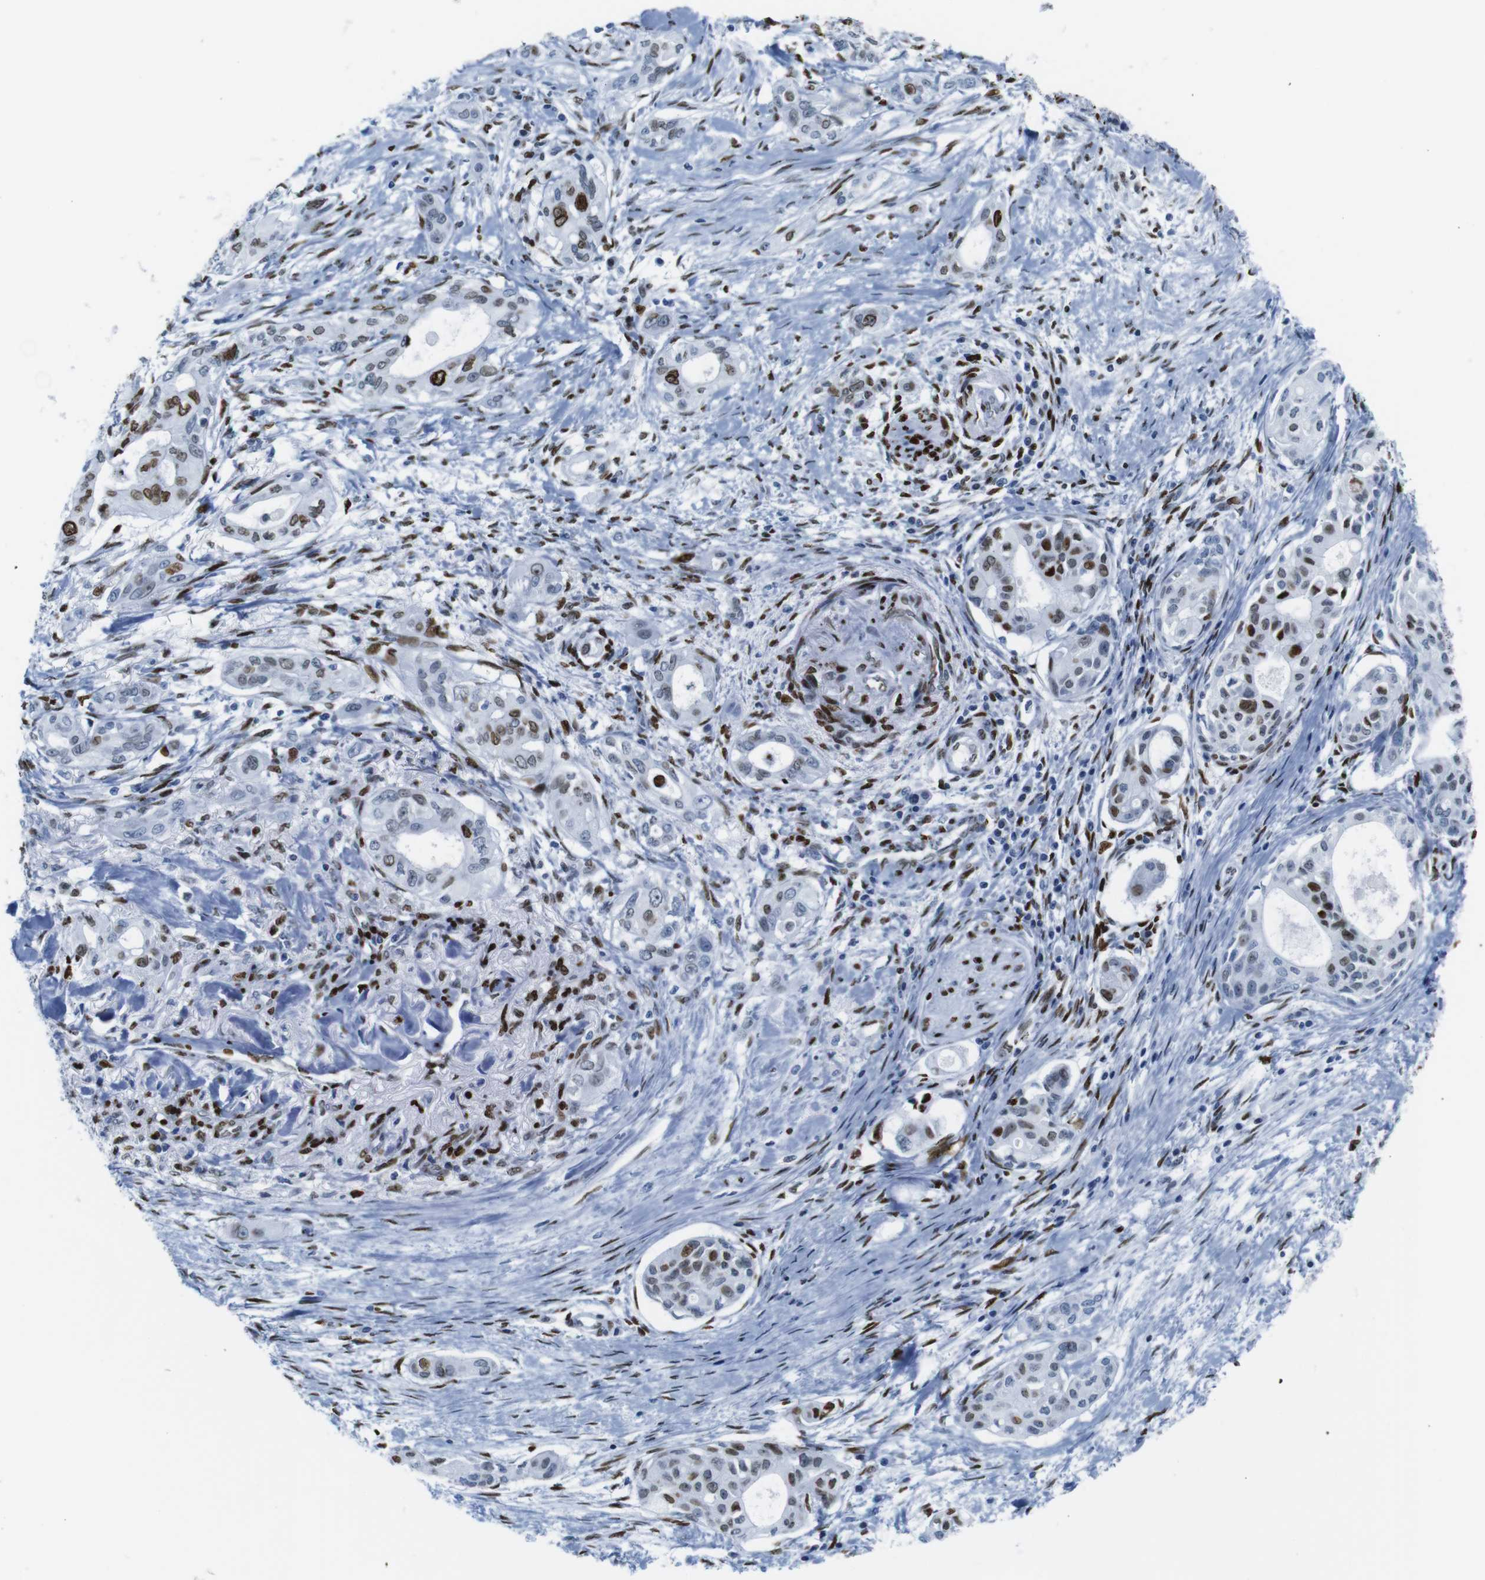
{"staining": {"intensity": "strong", "quantity": "25%-75%", "location": "nuclear"}, "tissue": "pancreatic cancer", "cell_type": "Tumor cells", "image_type": "cancer", "snomed": [{"axis": "morphology", "description": "Adenocarcinoma, NOS"}, {"axis": "topography", "description": "Pancreas"}], "caption": "Human adenocarcinoma (pancreatic) stained with a brown dye exhibits strong nuclear positive expression in approximately 25%-75% of tumor cells.", "gene": "NPIPB15", "patient": {"sex": "female", "age": 60}}